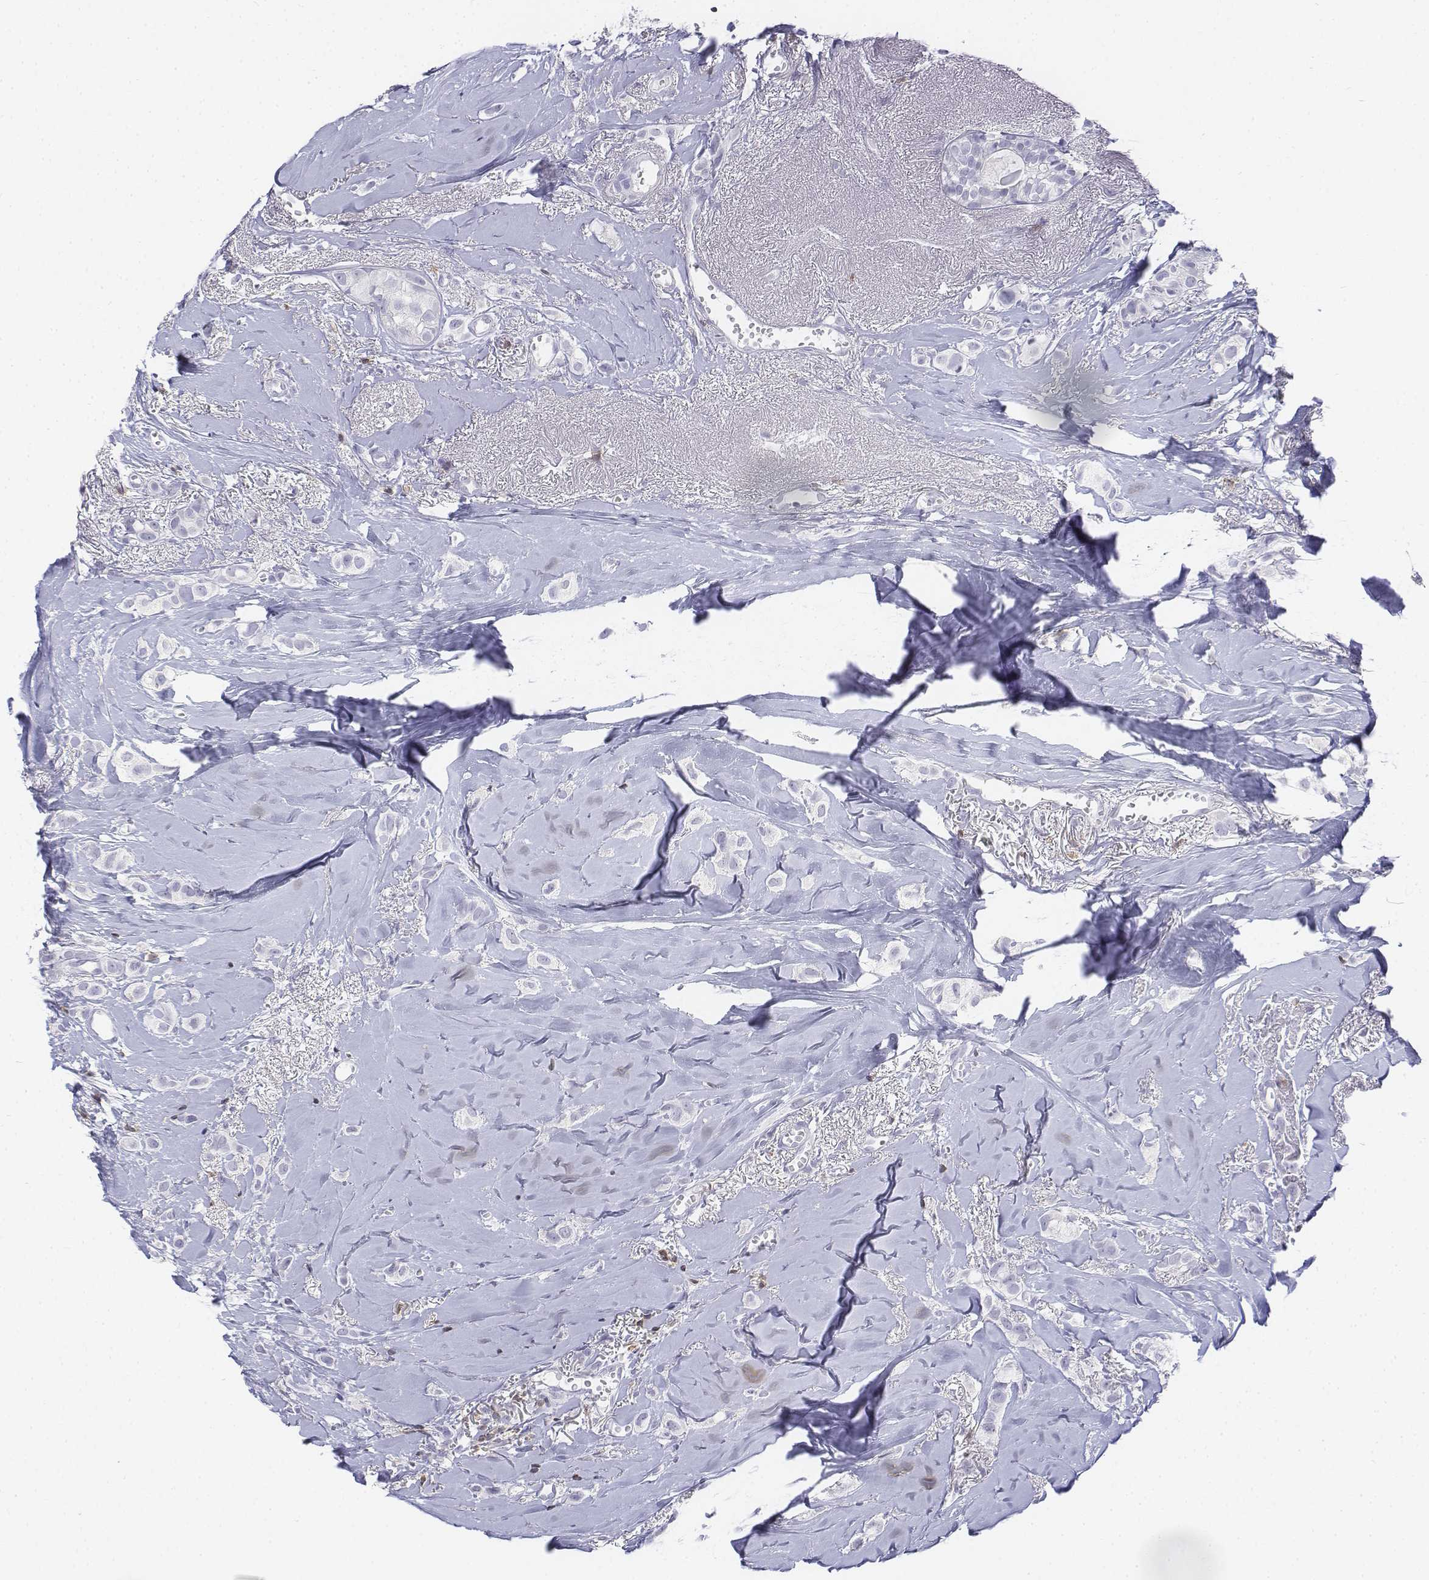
{"staining": {"intensity": "negative", "quantity": "none", "location": "none"}, "tissue": "breast cancer", "cell_type": "Tumor cells", "image_type": "cancer", "snomed": [{"axis": "morphology", "description": "Duct carcinoma"}, {"axis": "topography", "description": "Breast"}], "caption": "Human breast infiltrating ductal carcinoma stained for a protein using immunohistochemistry (IHC) reveals no positivity in tumor cells.", "gene": "CD3E", "patient": {"sex": "female", "age": 85}}